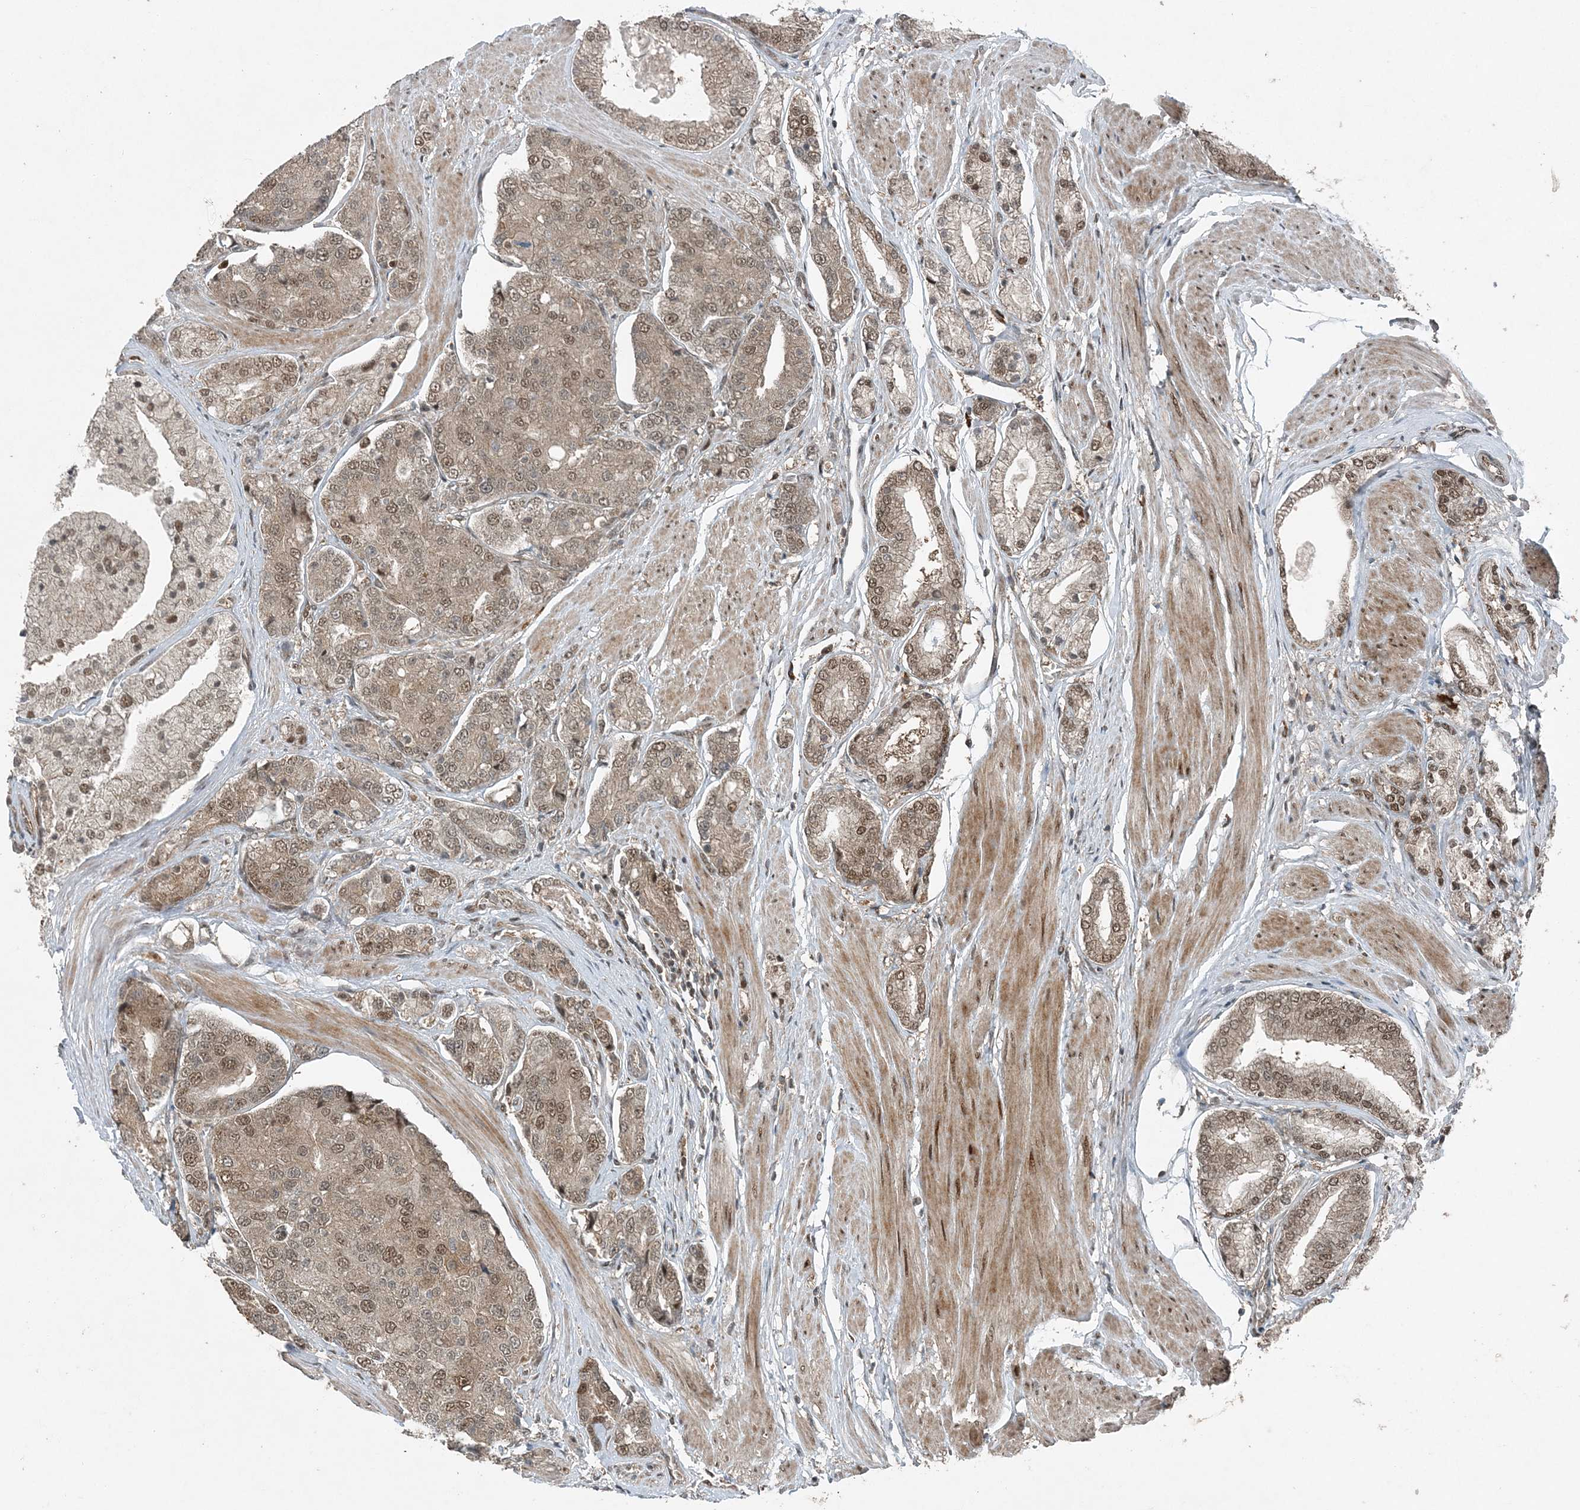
{"staining": {"intensity": "moderate", "quantity": ">75%", "location": "nuclear"}, "tissue": "prostate cancer", "cell_type": "Tumor cells", "image_type": "cancer", "snomed": [{"axis": "morphology", "description": "Adenocarcinoma, High grade"}, {"axis": "topography", "description": "Prostate"}], "caption": "IHC of prostate cancer demonstrates medium levels of moderate nuclear expression in about >75% of tumor cells.", "gene": "COPS7B", "patient": {"sex": "male", "age": 50}}